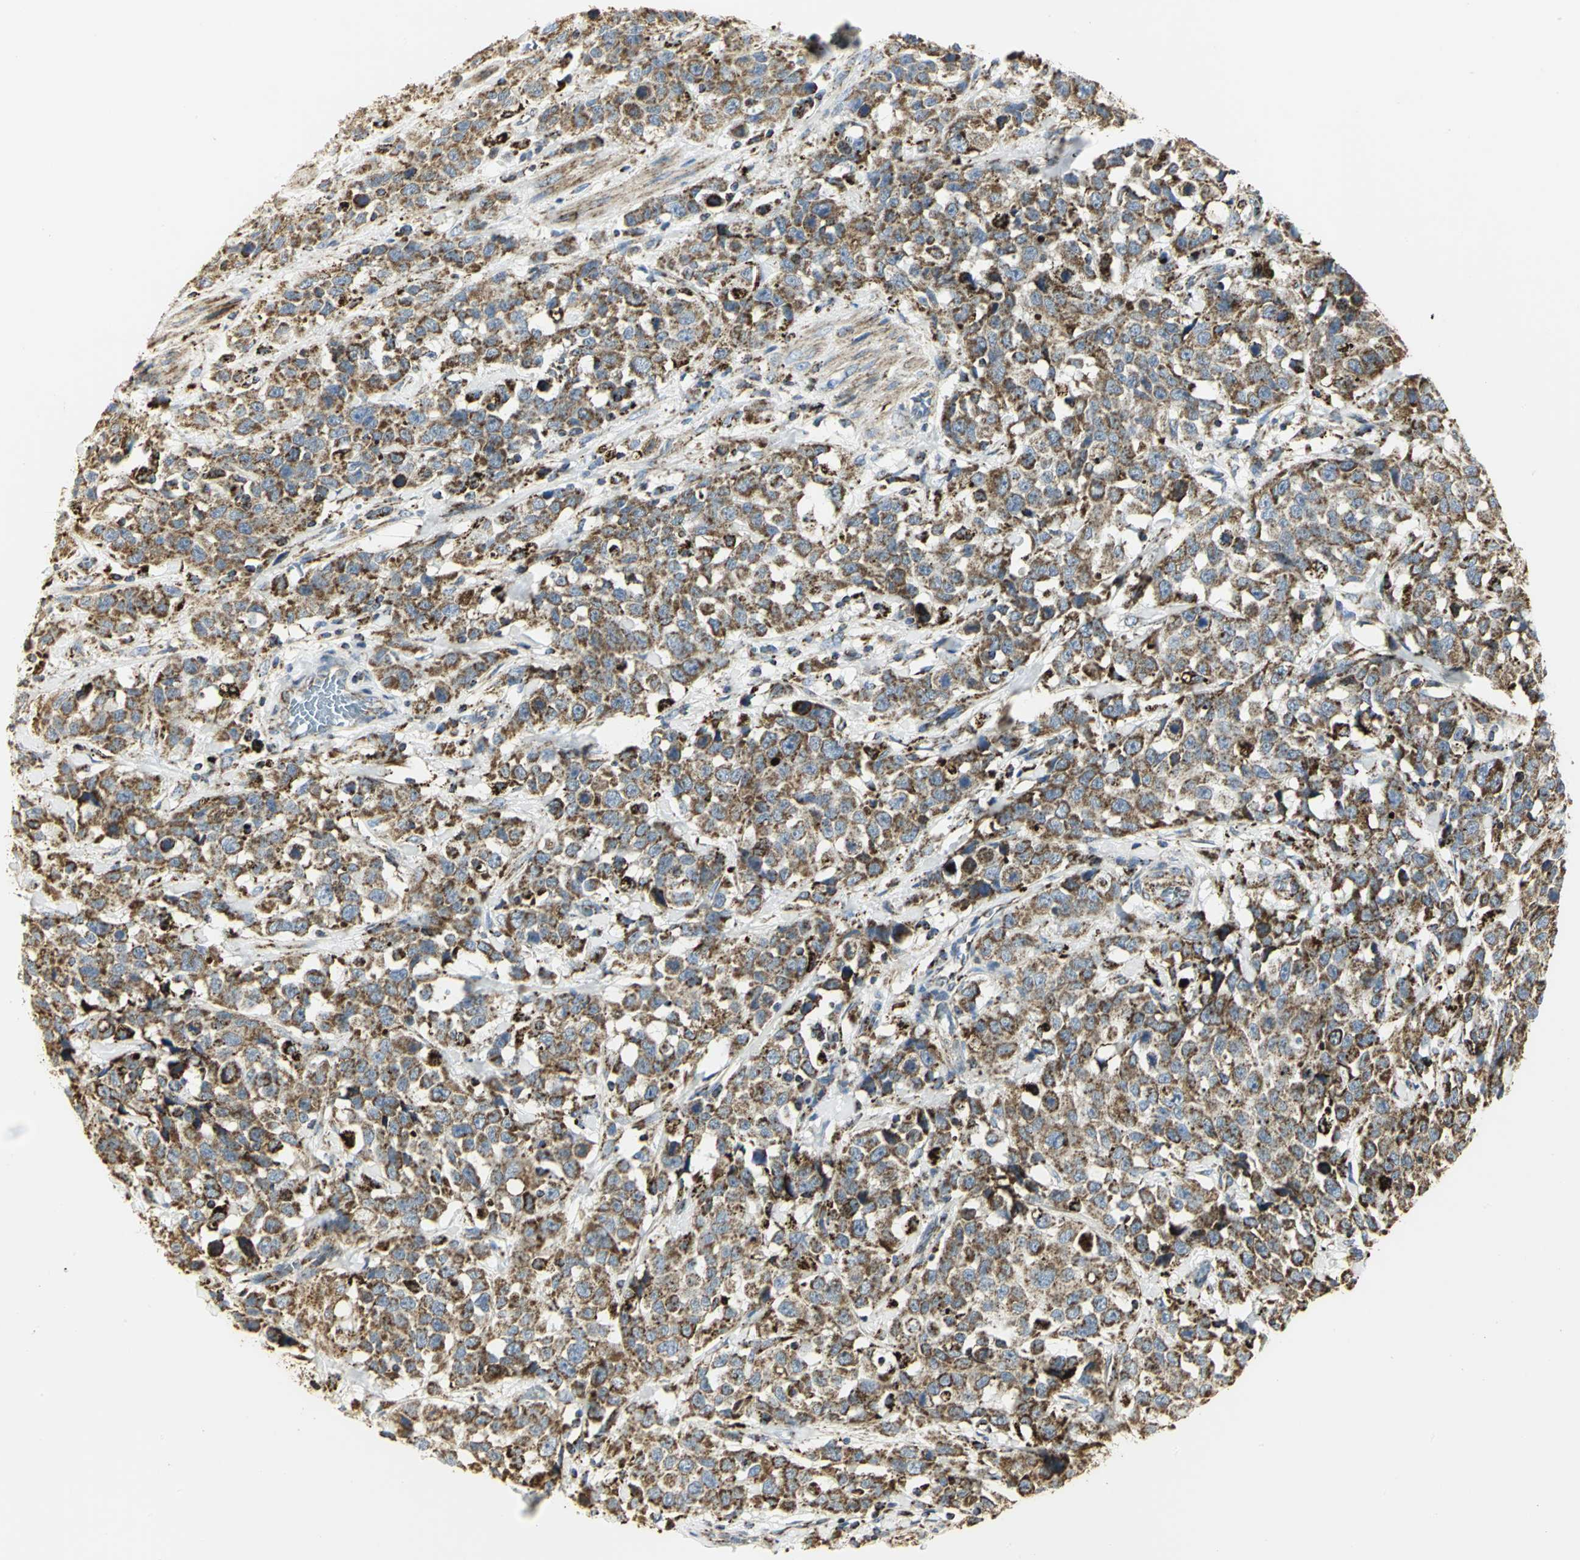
{"staining": {"intensity": "strong", "quantity": ">75%", "location": "cytoplasmic/membranous"}, "tissue": "stomach cancer", "cell_type": "Tumor cells", "image_type": "cancer", "snomed": [{"axis": "morphology", "description": "Normal tissue, NOS"}, {"axis": "morphology", "description": "Adenocarcinoma, NOS"}, {"axis": "topography", "description": "Stomach"}], "caption": "Strong cytoplasmic/membranous expression for a protein is appreciated in approximately >75% of tumor cells of stomach cancer (adenocarcinoma) using immunohistochemistry (IHC).", "gene": "VDAC1", "patient": {"sex": "male", "age": 48}}